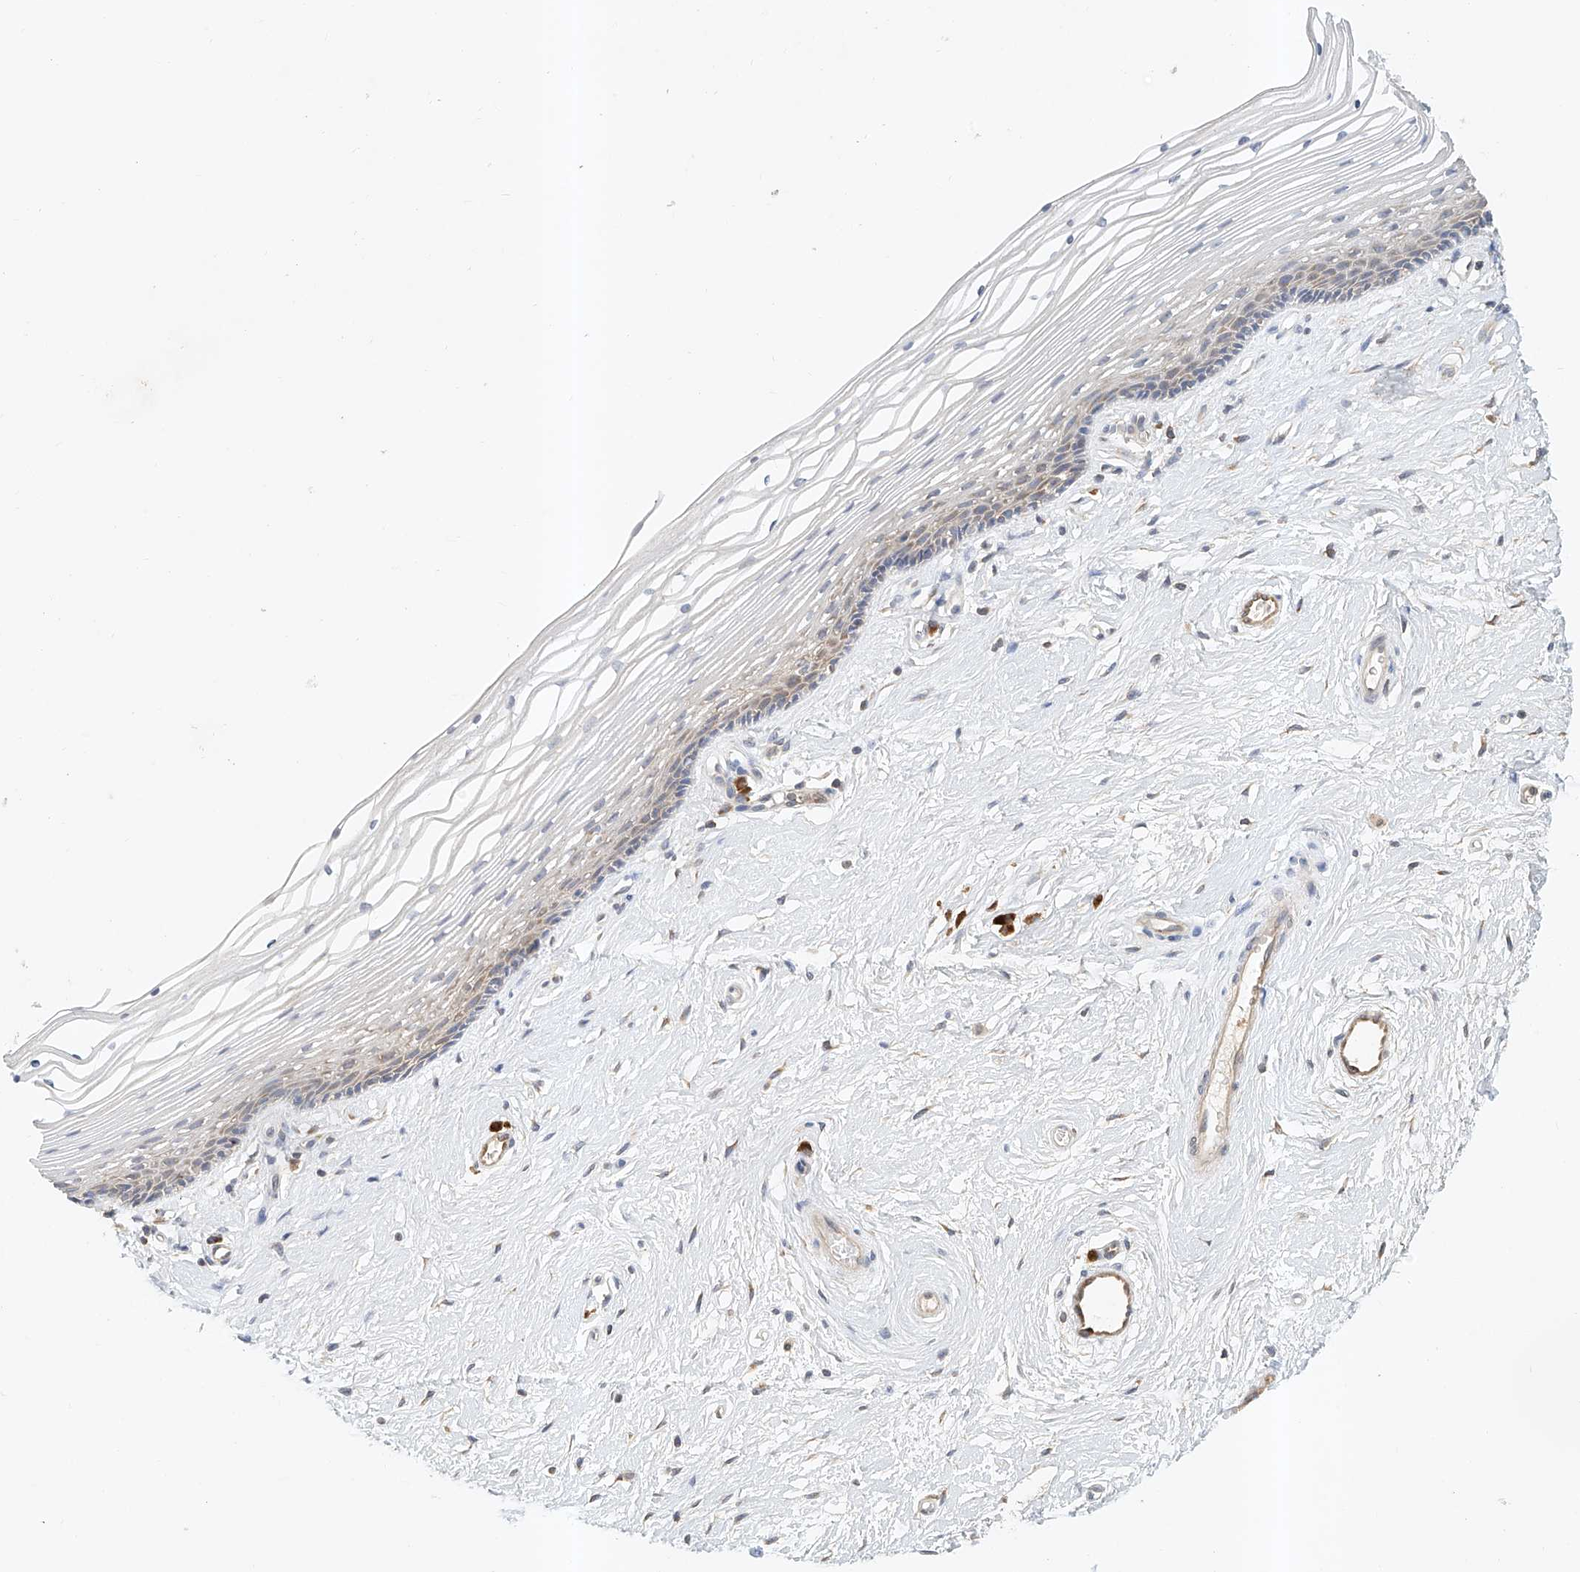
{"staining": {"intensity": "moderate", "quantity": "<25%", "location": "cytoplasmic/membranous"}, "tissue": "vagina", "cell_type": "Squamous epithelial cells", "image_type": "normal", "snomed": [{"axis": "morphology", "description": "Normal tissue, NOS"}, {"axis": "topography", "description": "Vagina"}], "caption": "A brown stain labels moderate cytoplasmic/membranous staining of a protein in squamous epithelial cells of unremarkable vagina. Nuclei are stained in blue.", "gene": "CARMIL1", "patient": {"sex": "female", "age": 46}}